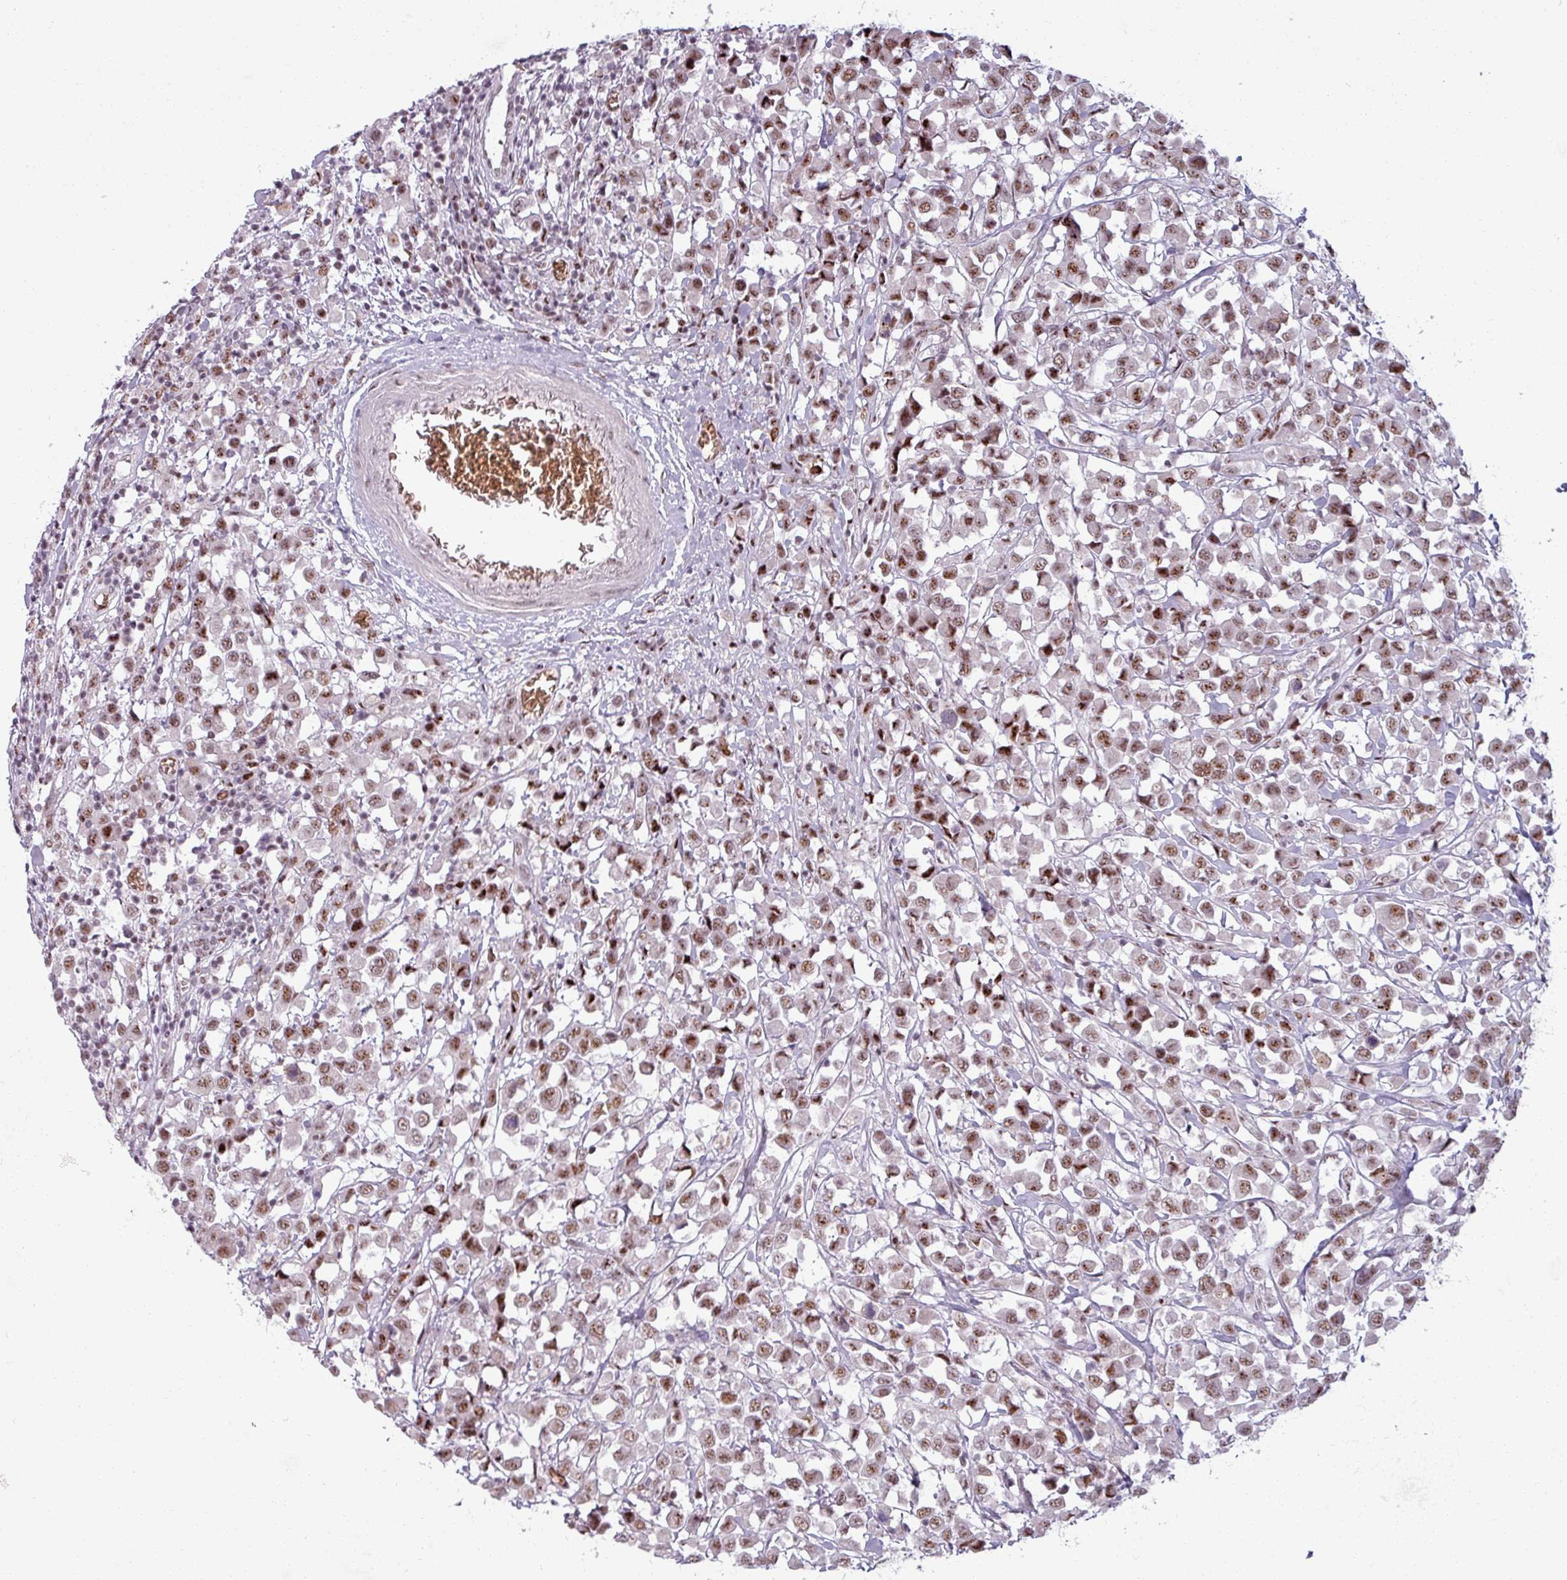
{"staining": {"intensity": "moderate", "quantity": ">75%", "location": "nuclear"}, "tissue": "breast cancer", "cell_type": "Tumor cells", "image_type": "cancer", "snomed": [{"axis": "morphology", "description": "Duct carcinoma"}, {"axis": "topography", "description": "Breast"}], "caption": "Immunohistochemical staining of breast cancer shows medium levels of moderate nuclear staining in approximately >75% of tumor cells. (DAB (3,3'-diaminobenzidine) = brown stain, brightfield microscopy at high magnification).", "gene": "NCOR1", "patient": {"sex": "female", "age": 61}}